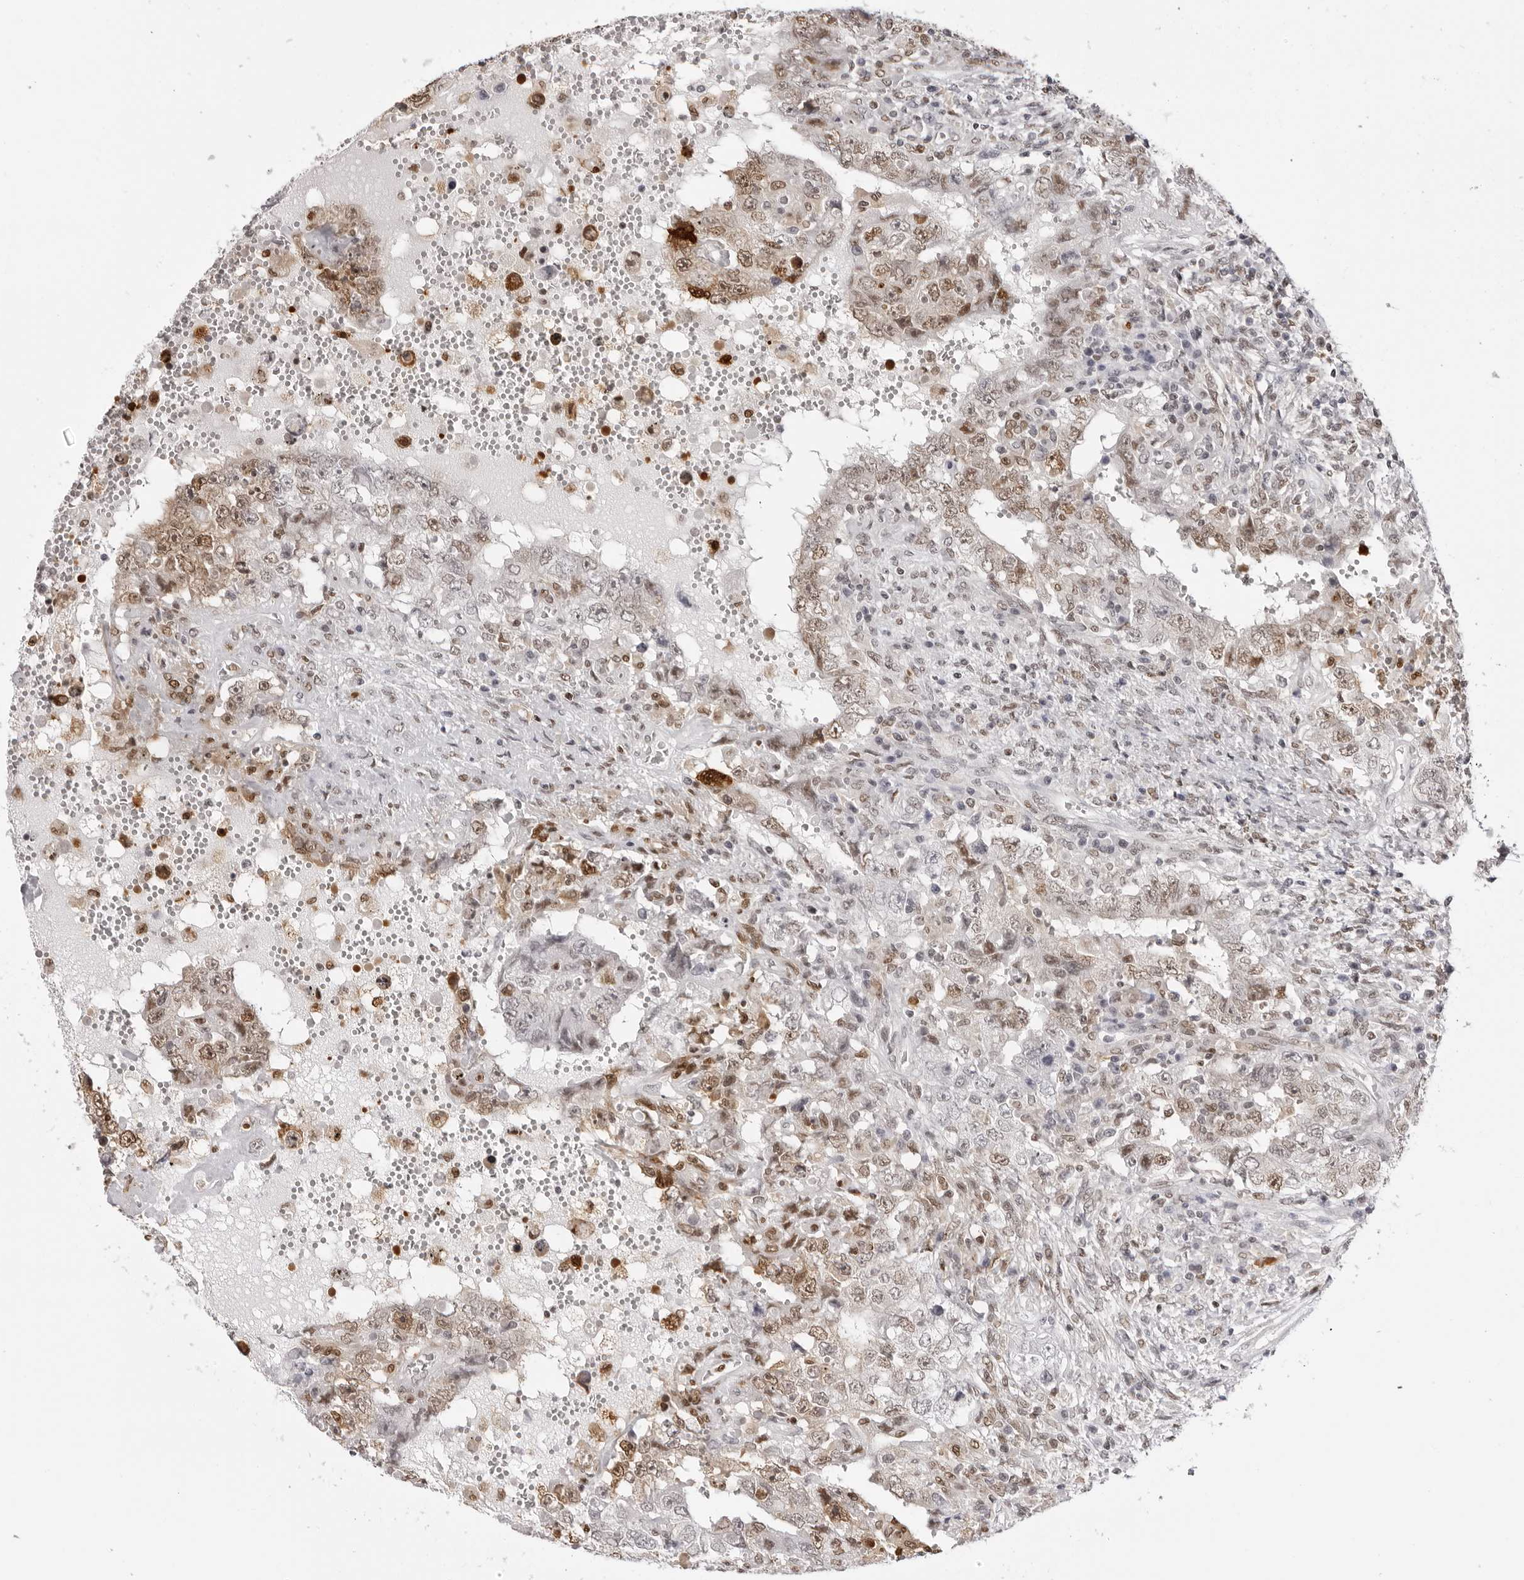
{"staining": {"intensity": "moderate", "quantity": "25%-75%", "location": "nuclear"}, "tissue": "testis cancer", "cell_type": "Tumor cells", "image_type": "cancer", "snomed": [{"axis": "morphology", "description": "Carcinoma, Embryonal, NOS"}, {"axis": "topography", "description": "Testis"}], "caption": "Brown immunohistochemical staining in embryonal carcinoma (testis) demonstrates moderate nuclear staining in approximately 25%-75% of tumor cells.", "gene": "HSPA4", "patient": {"sex": "male", "age": 26}}